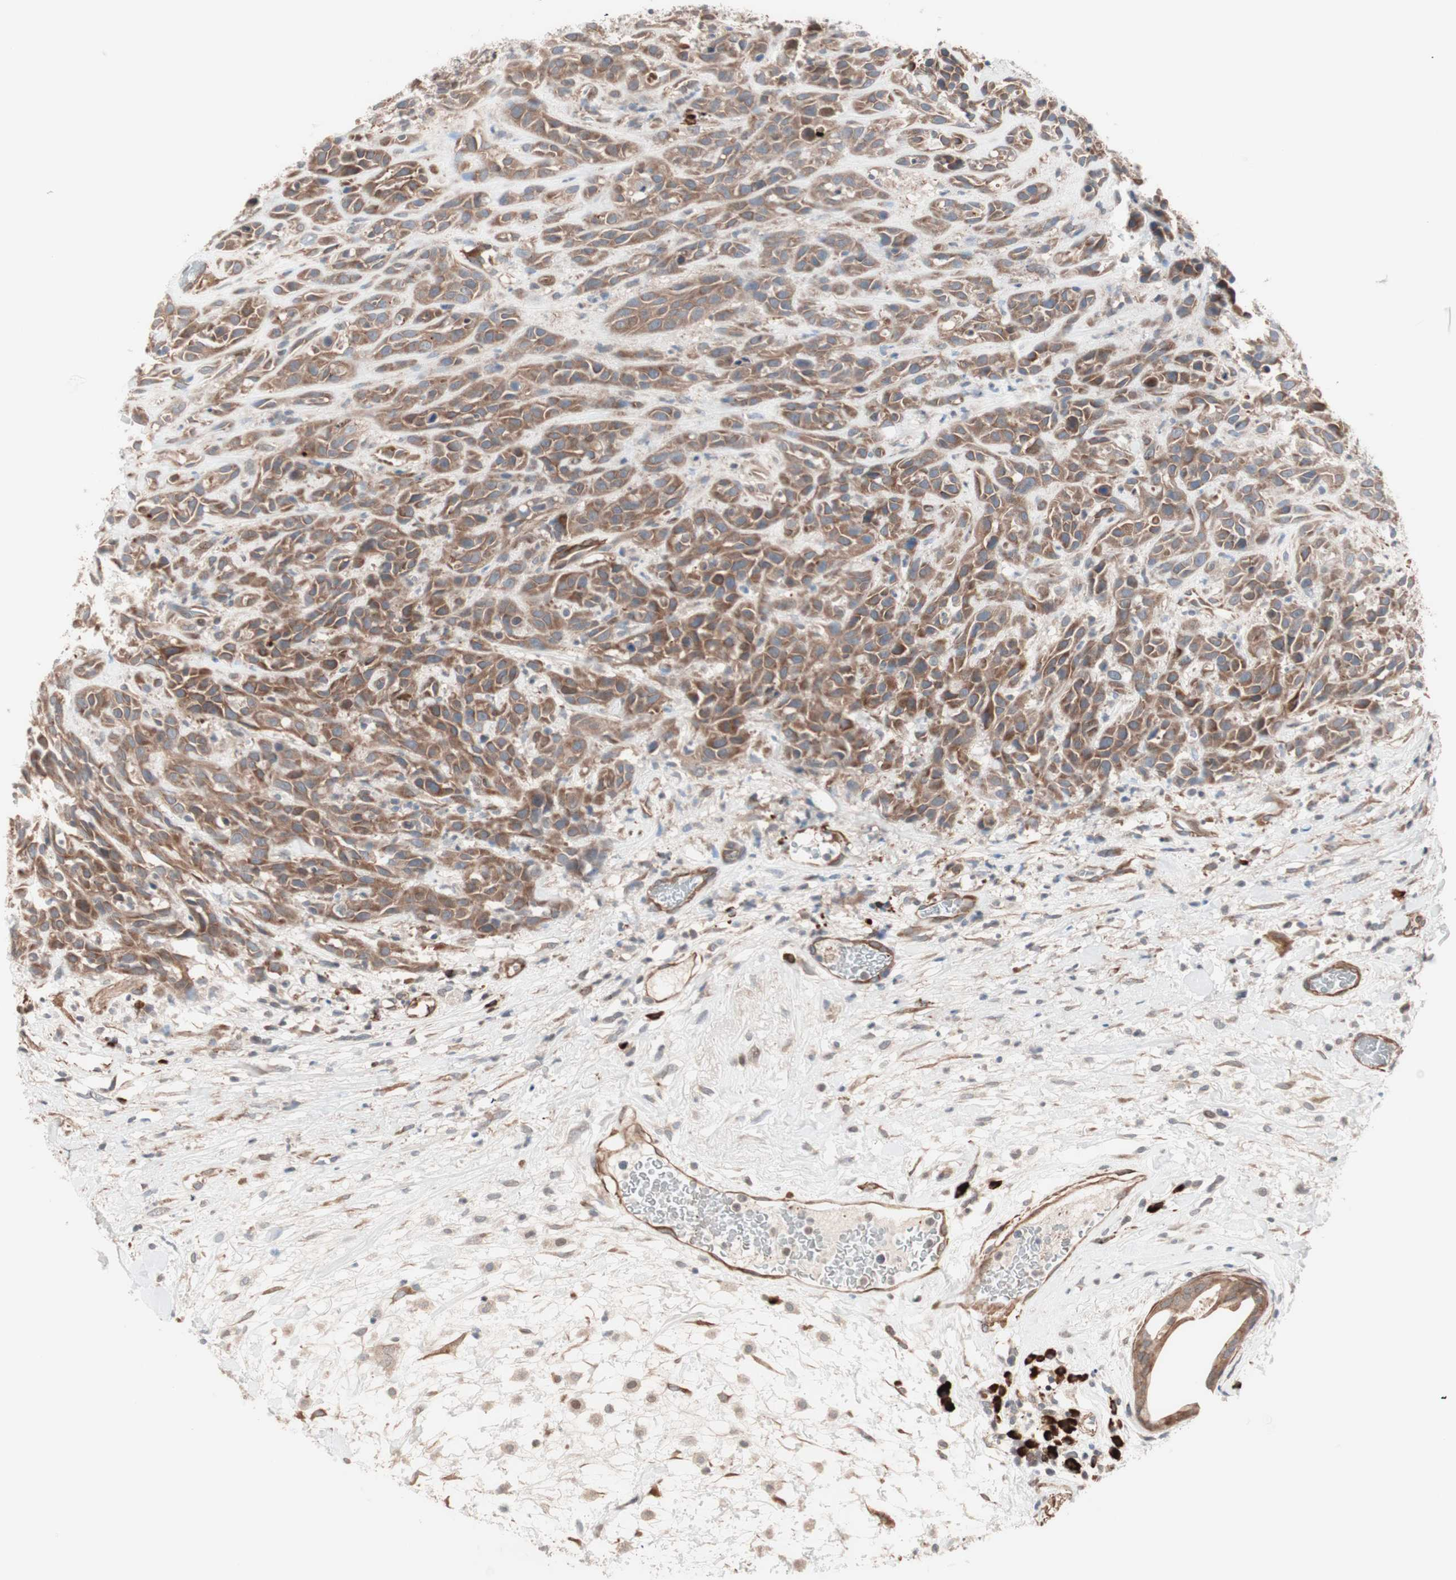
{"staining": {"intensity": "moderate", "quantity": ">75%", "location": "cytoplasmic/membranous"}, "tissue": "head and neck cancer", "cell_type": "Tumor cells", "image_type": "cancer", "snomed": [{"axis": "morphology", "description": "Normal tissue, NOS"}, {"axis": "morphology", "description": "Squamous cell carcinoma, NOS"}, {"axis": "topography", "description": "Cartilage tissue"}, {"axis": "topography", "description": "Head-Neck"}], "caption": "Head and neck cancer was stained to show a protein in brown. There is medium levels of moderate cytoplasmic/membranous expression in approximately >75% of tumor cells. (DAB (3,3'-diaminobenzidine) IHC, brown staining for protein, blue staining for nuclei).", "gene": "ALG5", "patient": {"sex": "male", "age": 62}}